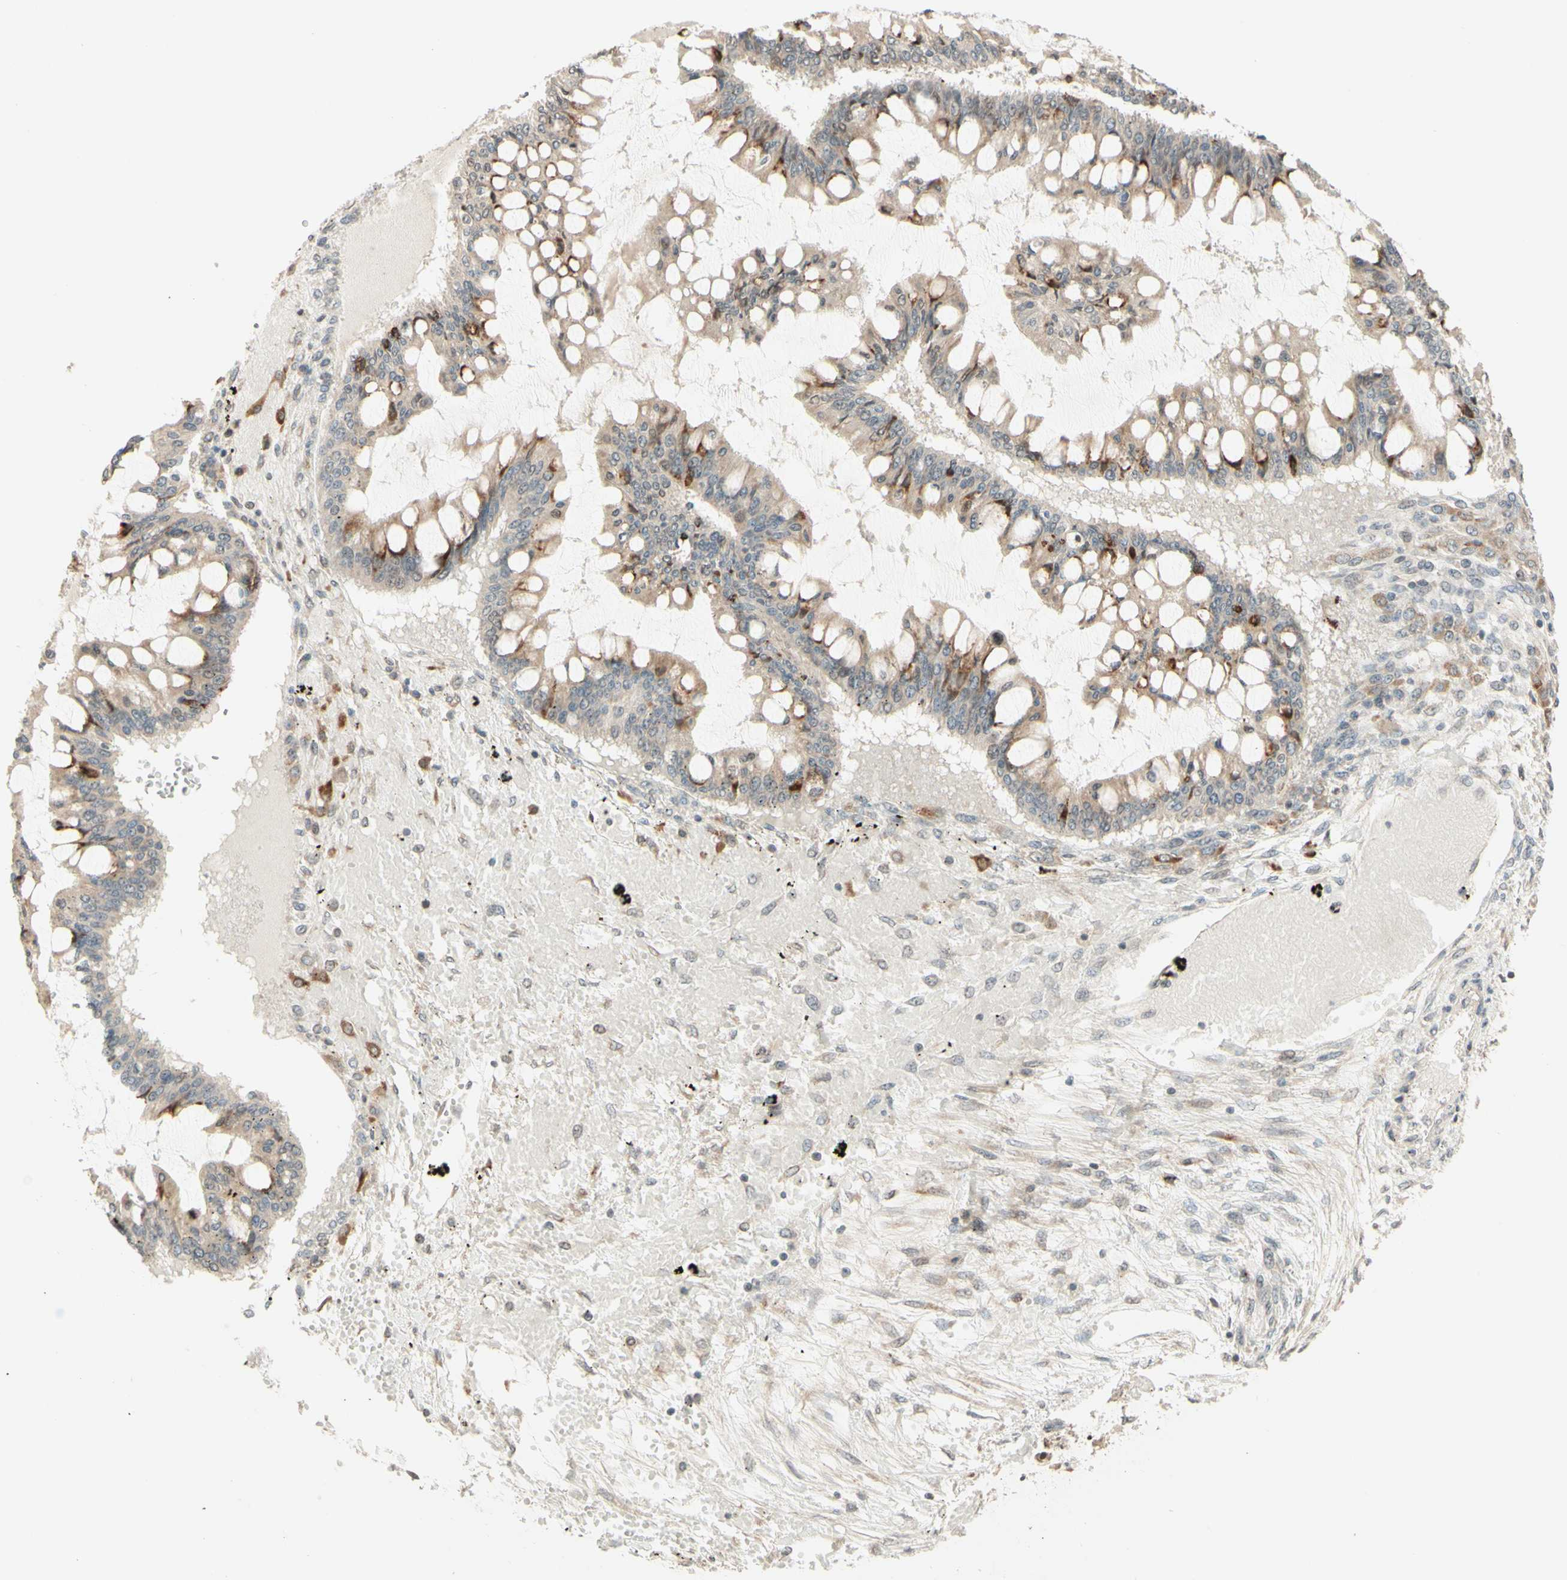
{"staining": {"intensity": "moderate", "quantity": "<25%", "location": "cytoplasmic/membranous"}, "tissue": "ovarian cancer", "cell_type": "Tumor cells", "image_type": "cancer", "snomed": [{"axis": "morphology", "description": "Cystadenocarcinoma, mucinous, NOS"}, {"axis": "topography", "description": "Ovary"}], "caption": "A brown stain shows moderate cytoplasmic/membranous positivity of a protein in human ovarian mucinous cystadenocarcinoma tumor cells. The staining is performed using DAB brown chromogen to label protein expression. The nuclei are counter-stained blue using hematoxylin.", "gene": "ZW10", "patient": {"sex": "female", "age": 73}}